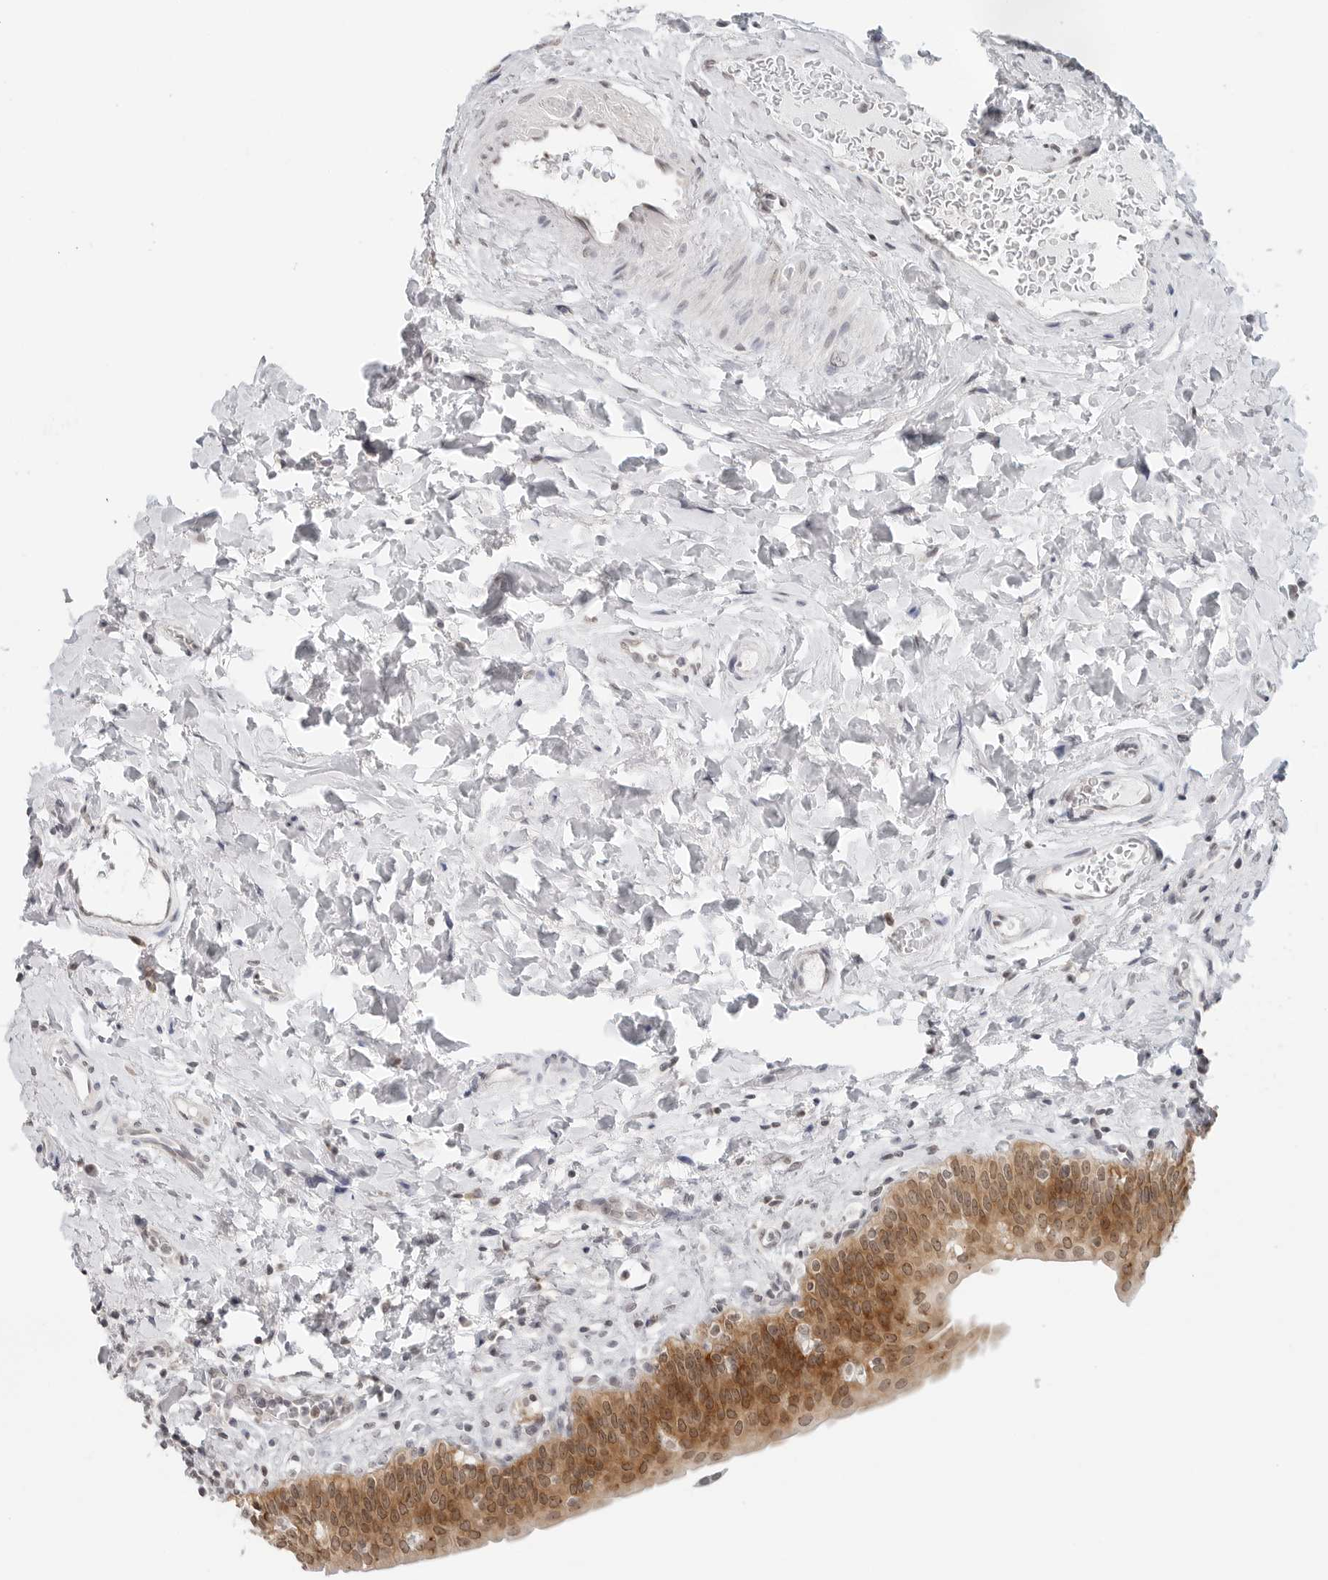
{"staining": {"intensity": "moderate", "quantity": ">75%", "location": "cytoplasmic/membranous,nuclear"}, "tissue": "urinary bladder", "cell_type": "Urothelial cells", "image_type": "normal", "snomed": [{"axis": "morphology", "description": "Normal tissue, NOS"}, {"axis": "topography", "description": "Urinary bladder"}], "caption": "Protein analysis of normal urinary bladder displays moderate cytoplasmic/membranous,nuclear expression in approximately >75% of urothelial cells.", "gene": "METAP1", "patient": {"sex": "male", "age": 83}}